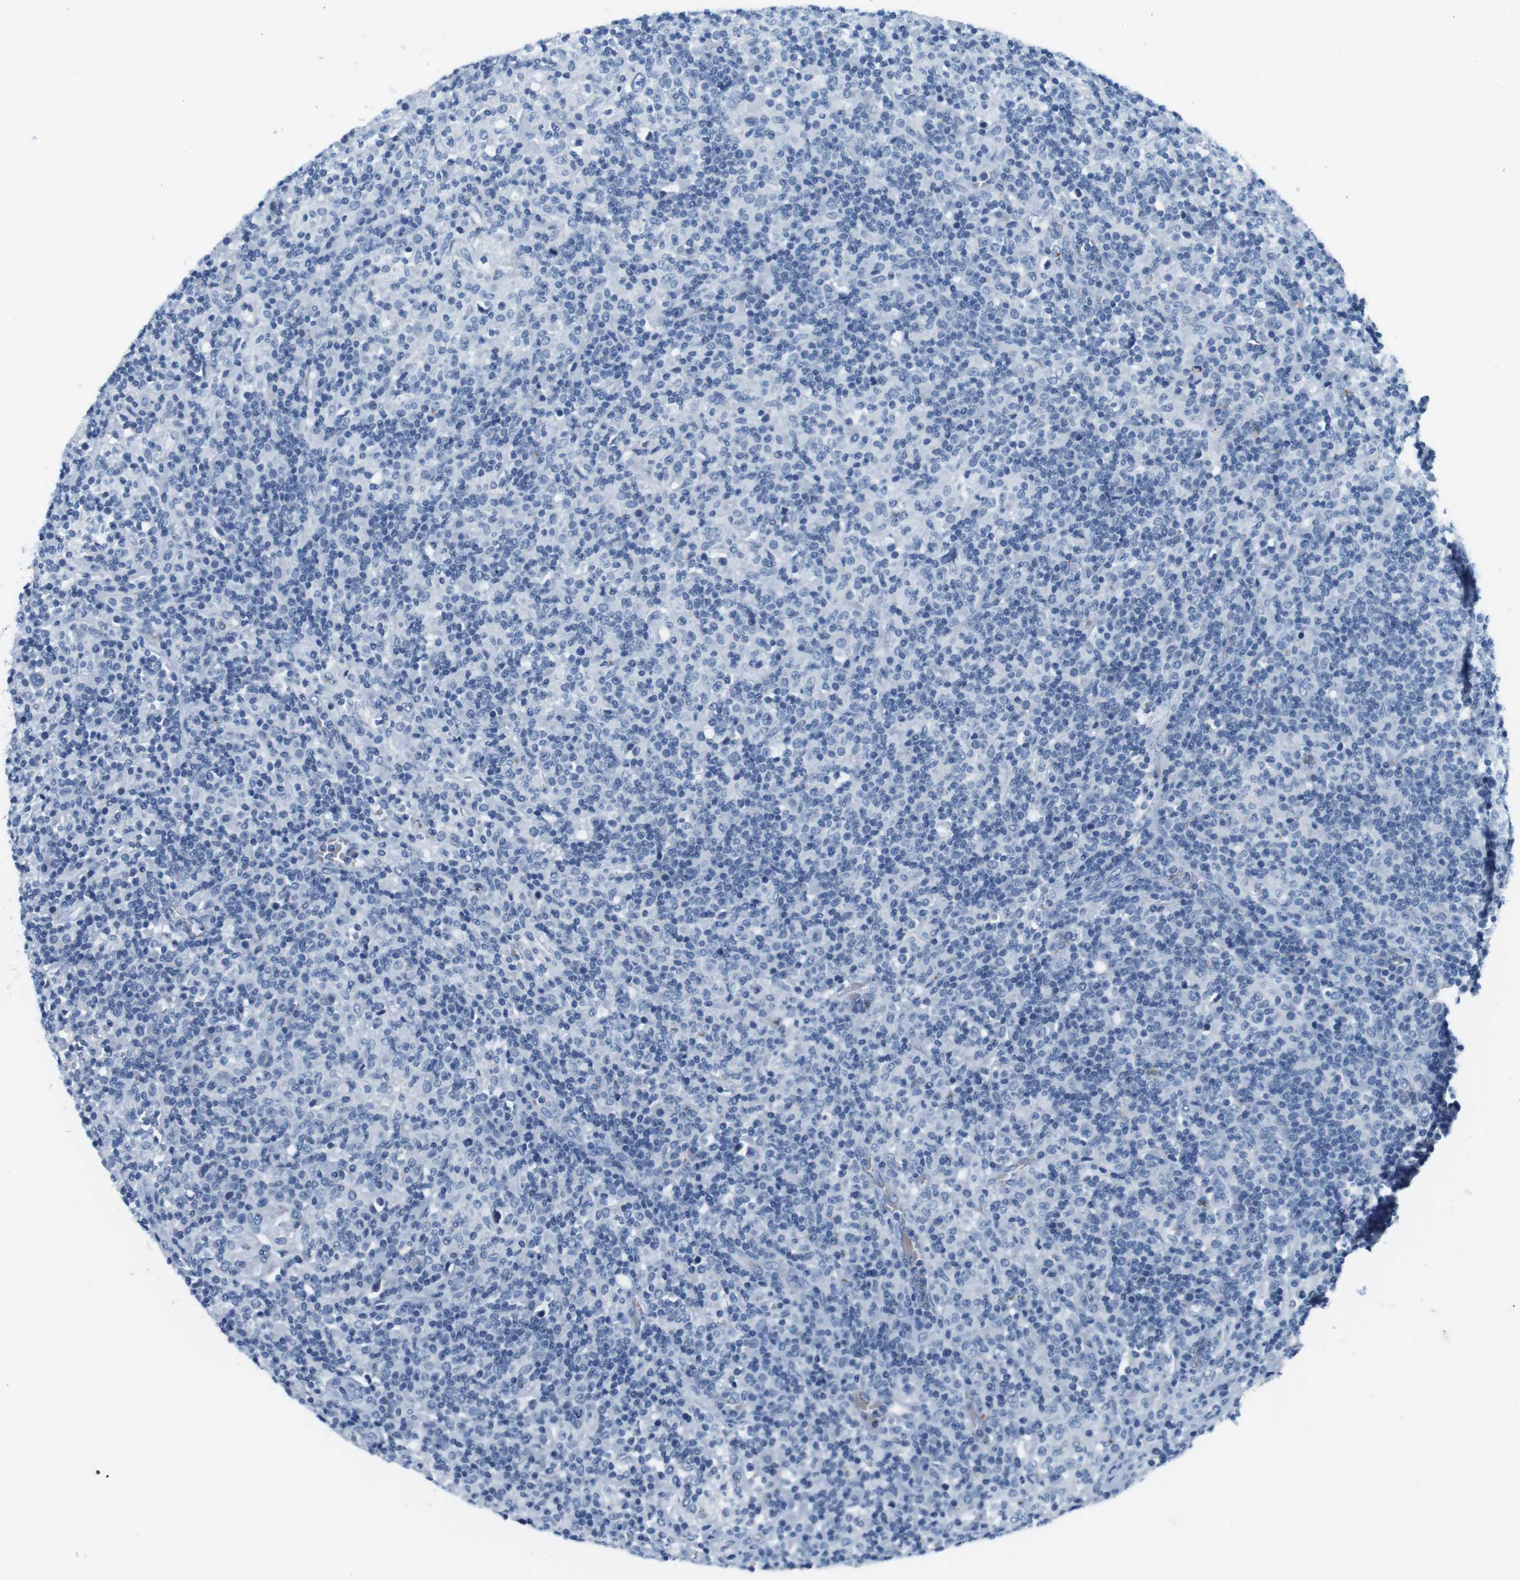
{"staining": {"intensity": "negative", "quantity": "none", "location": "none"}, "tissue": "lymphoma", "cell_type": "Tumor cells", "image_type": "cancer", "snomed": [{"axis": "morphology", "description": "Hodgkin's disease, NOS"}, {"axis": "topography", "description": "Lymph node"}], "caption": "An immunohistochemistry image of Hodgkin's disease is shown. There is no staining in tumor cells of Hodgkin's disease.", "gene": "TFAP2C", "patient": {"sex": "male", "age": 70}}